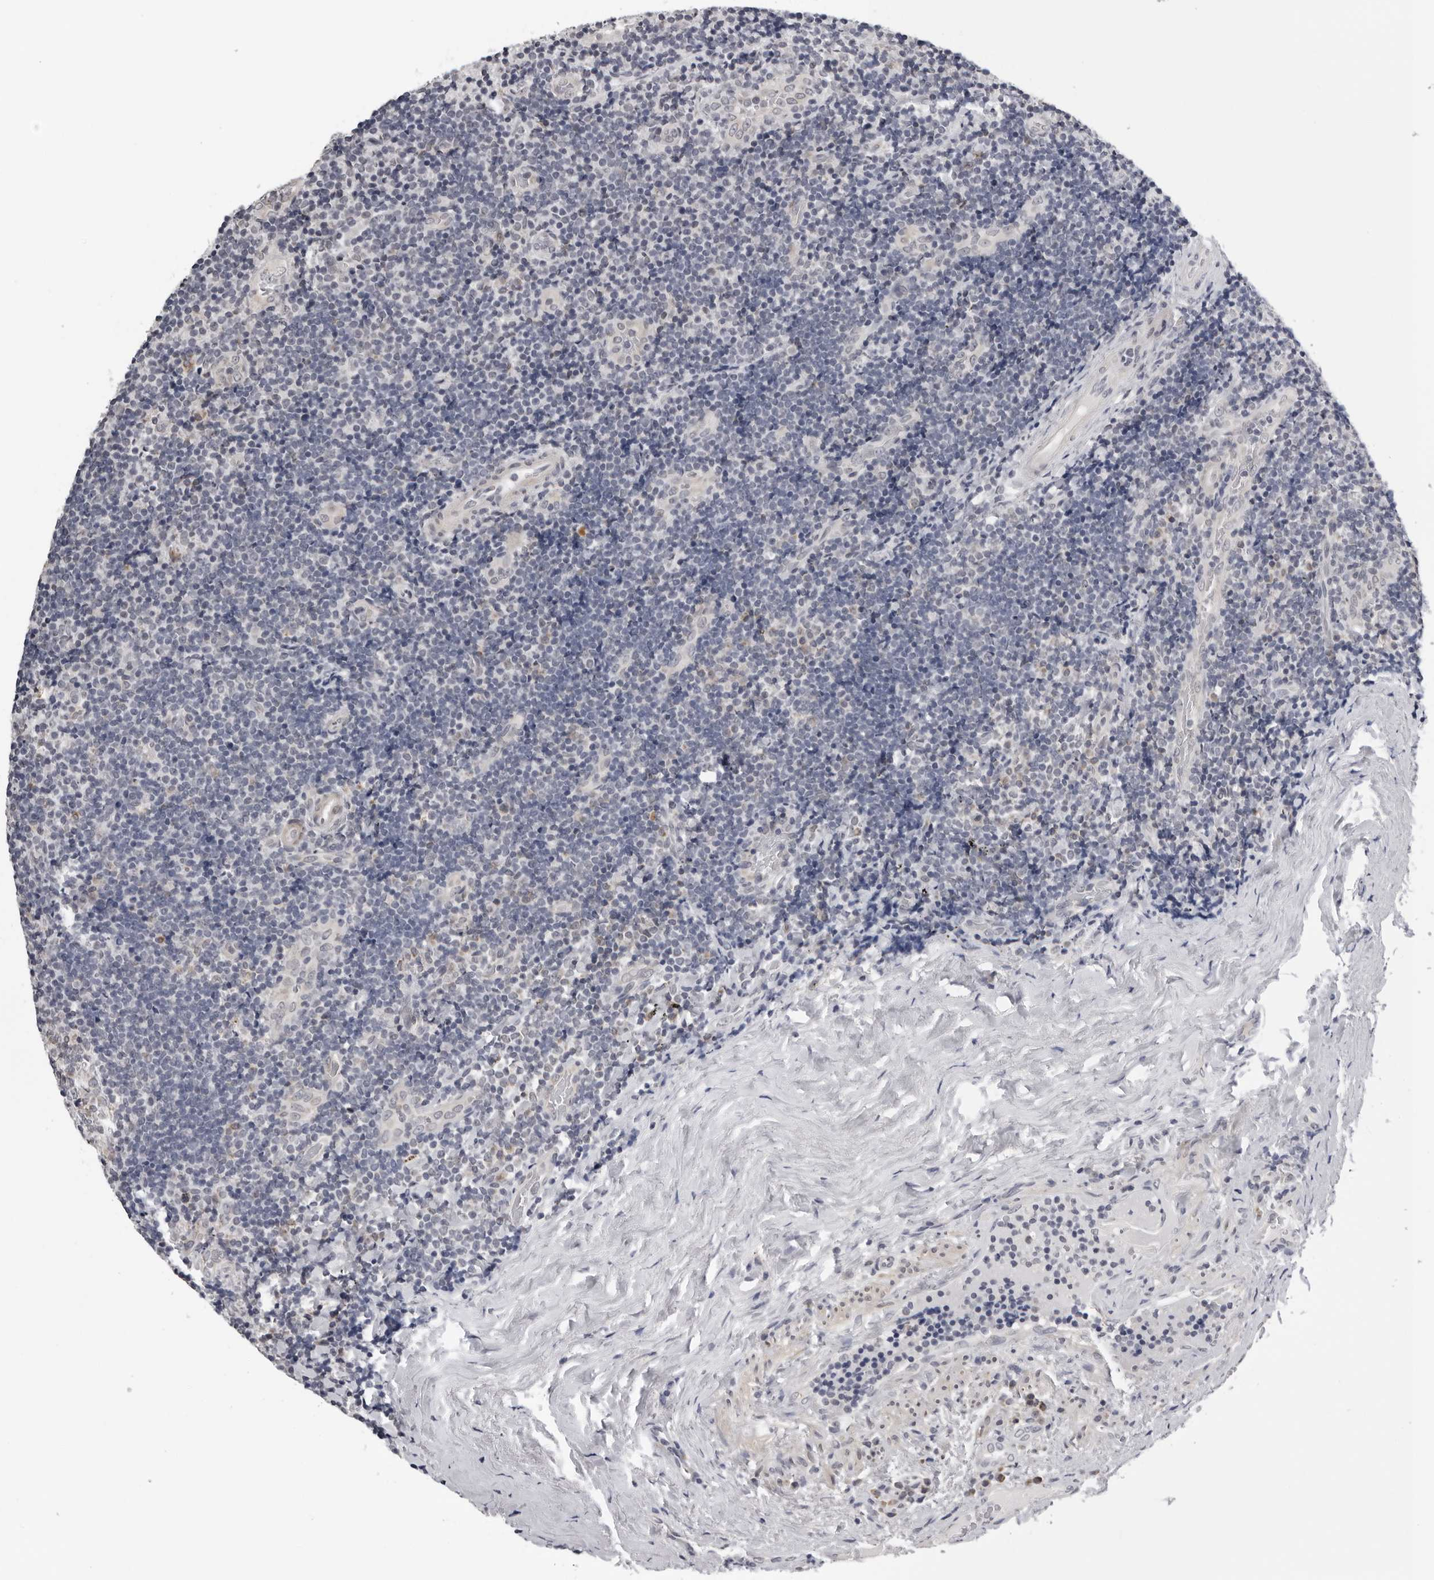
{"staining": {"intensity": "negative", "quantity": "none", "location": "none"}, "tissue": "lymphoma", "cell_type": "Tumor cells", "image_type": "cancer", "snomed": [{"axis": "morphology", "description": "Malignant lymphoma, non-Hodgkin's type, High grade"}, {"axis": "topography", "description": "Tonsil"}], "caption": "Immunohistochemical staining of lymphoma shows no significant expression in tumor cells.", "gene": "CPT2", "patient": {"sex": "female", "age": 36}}